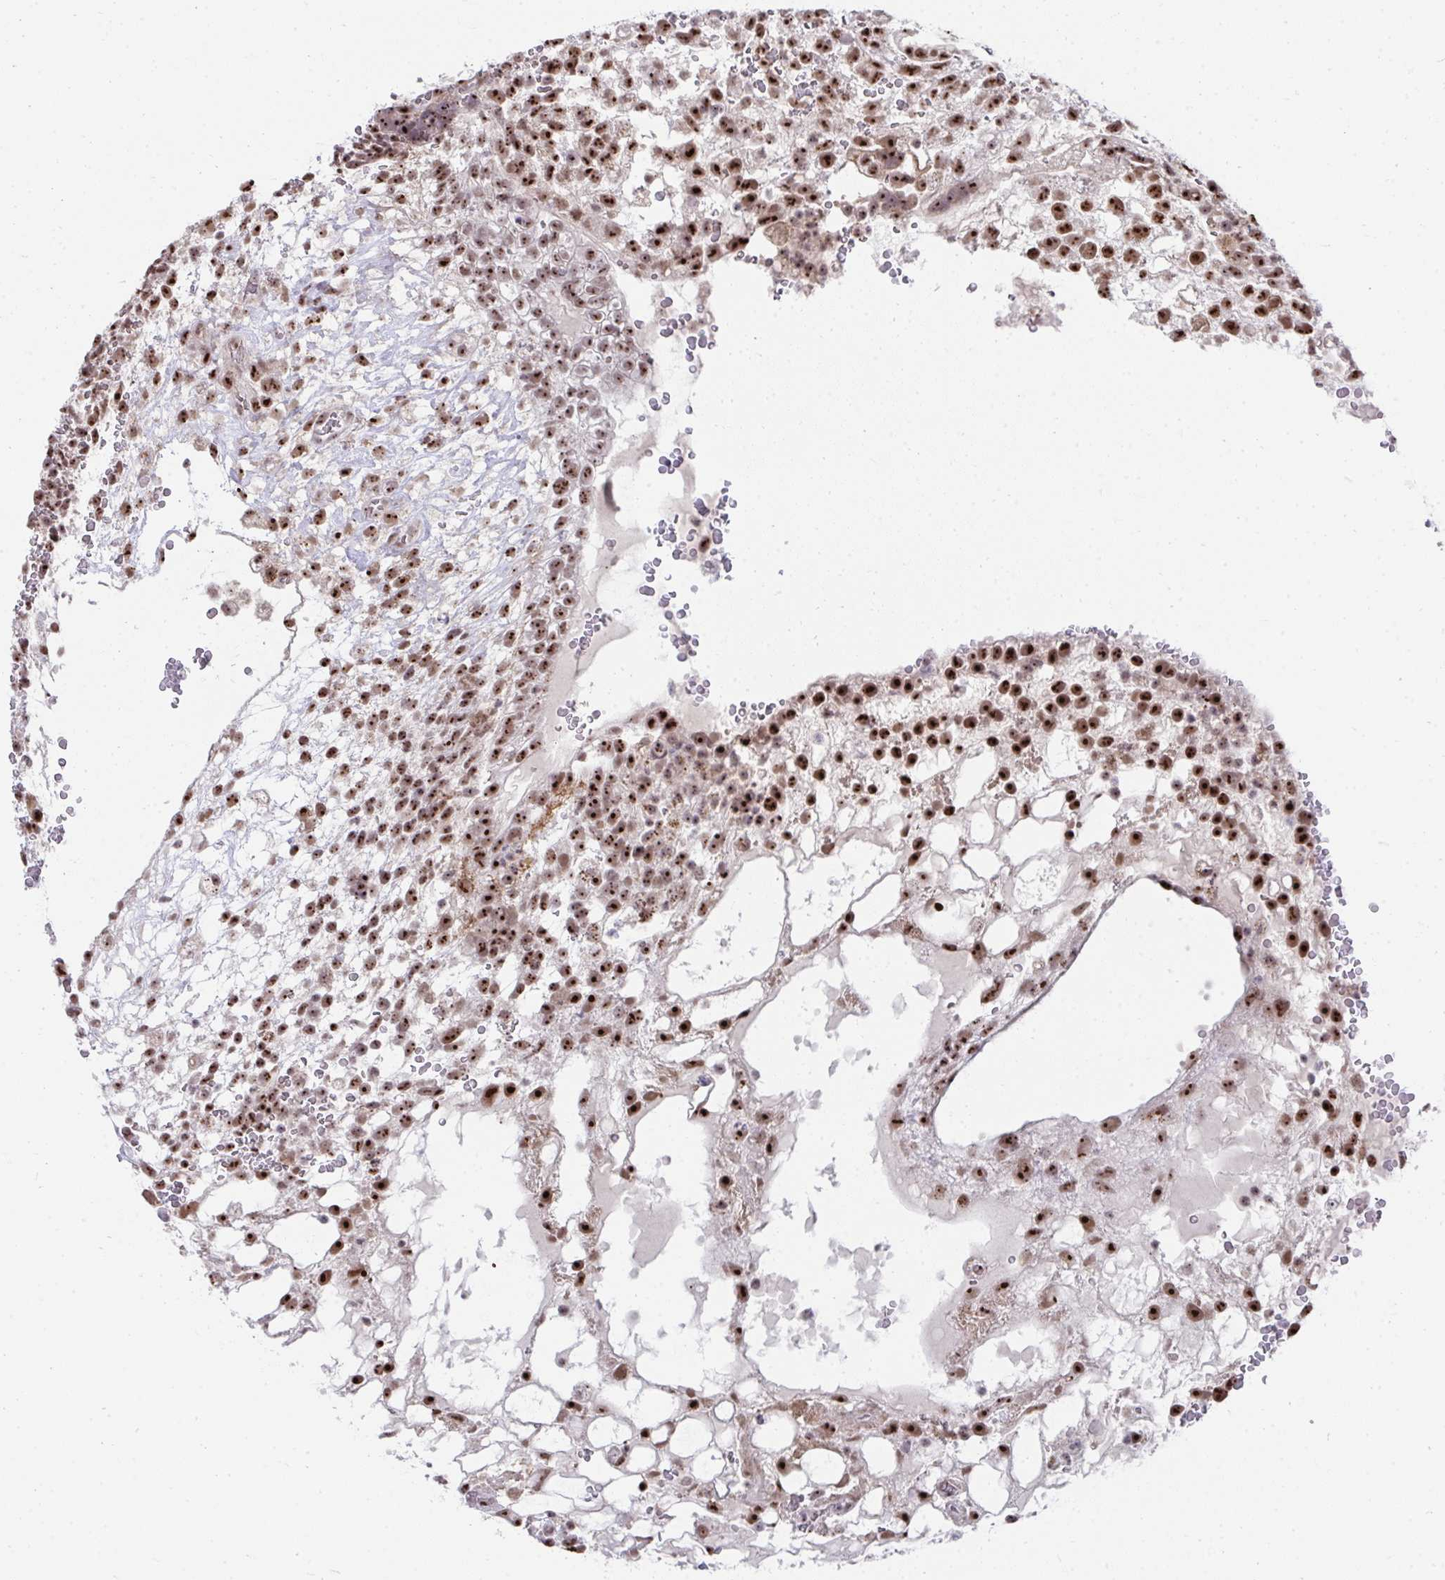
{"staining": {"intensity": "strong", "quantity": ">75%", "location": "nuclear"}, "tissue": "testis cancer", "cell_type": "Tumor cells", "image_type": "cancer", "snomed": [{"axis": "morphology", "description": "Normal tissue, NOS"}, {"axis": "morphology", "description": "Carcinoma, Embryonal, NOS"}, {"axis": "topography", "description": "Testis"}], "caption": "A high amount of strong nuclear expression is identified in about >75% of tumor cells in testis cancer (embryonal carcinoma) tissue. (brown staining indicates protein expression, while blue staining denotes nuclei).", "gene": "HIRA", "patient": {"sex": "male", "age": 32}}